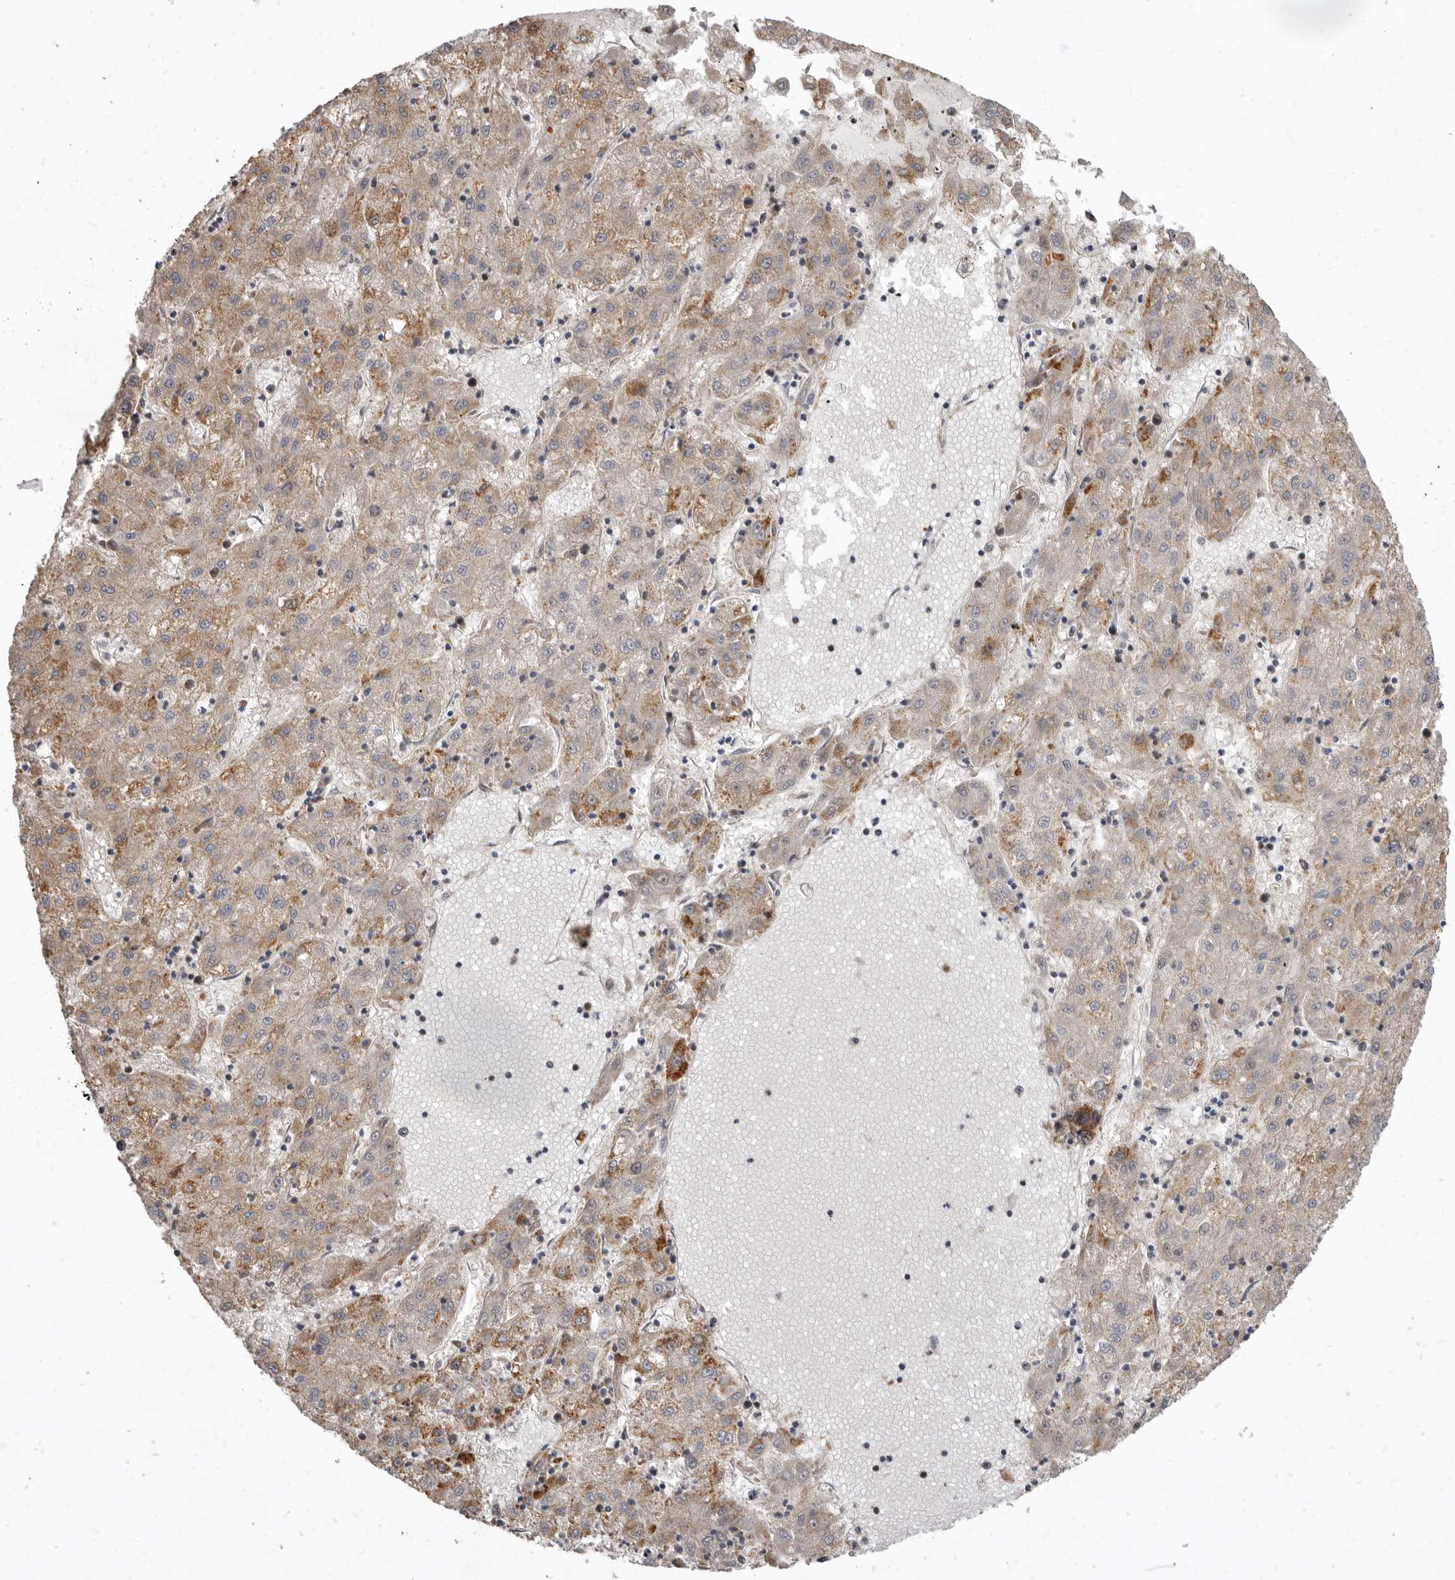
{"staining": {"intensity": "moderate", "quantity": "25%-75%", "location": "cytoplasmic/membranous"}, "tissue": "liver cancer", "cell_type": "Tumor cells", "image_type": "cancer", "snomed": [{"axis": "morphology", "description": "Carcinoma, Hepatocellular, NOS"}, {"axis": "topography", "description": "Liver"}], "caption": "Liver cancer stained for a protein demonstrates moderate cytoplasmic/membranous positivity in tumor cells.", "gene": "SMC4", "patient": {"sex": "male", "age": 72}}